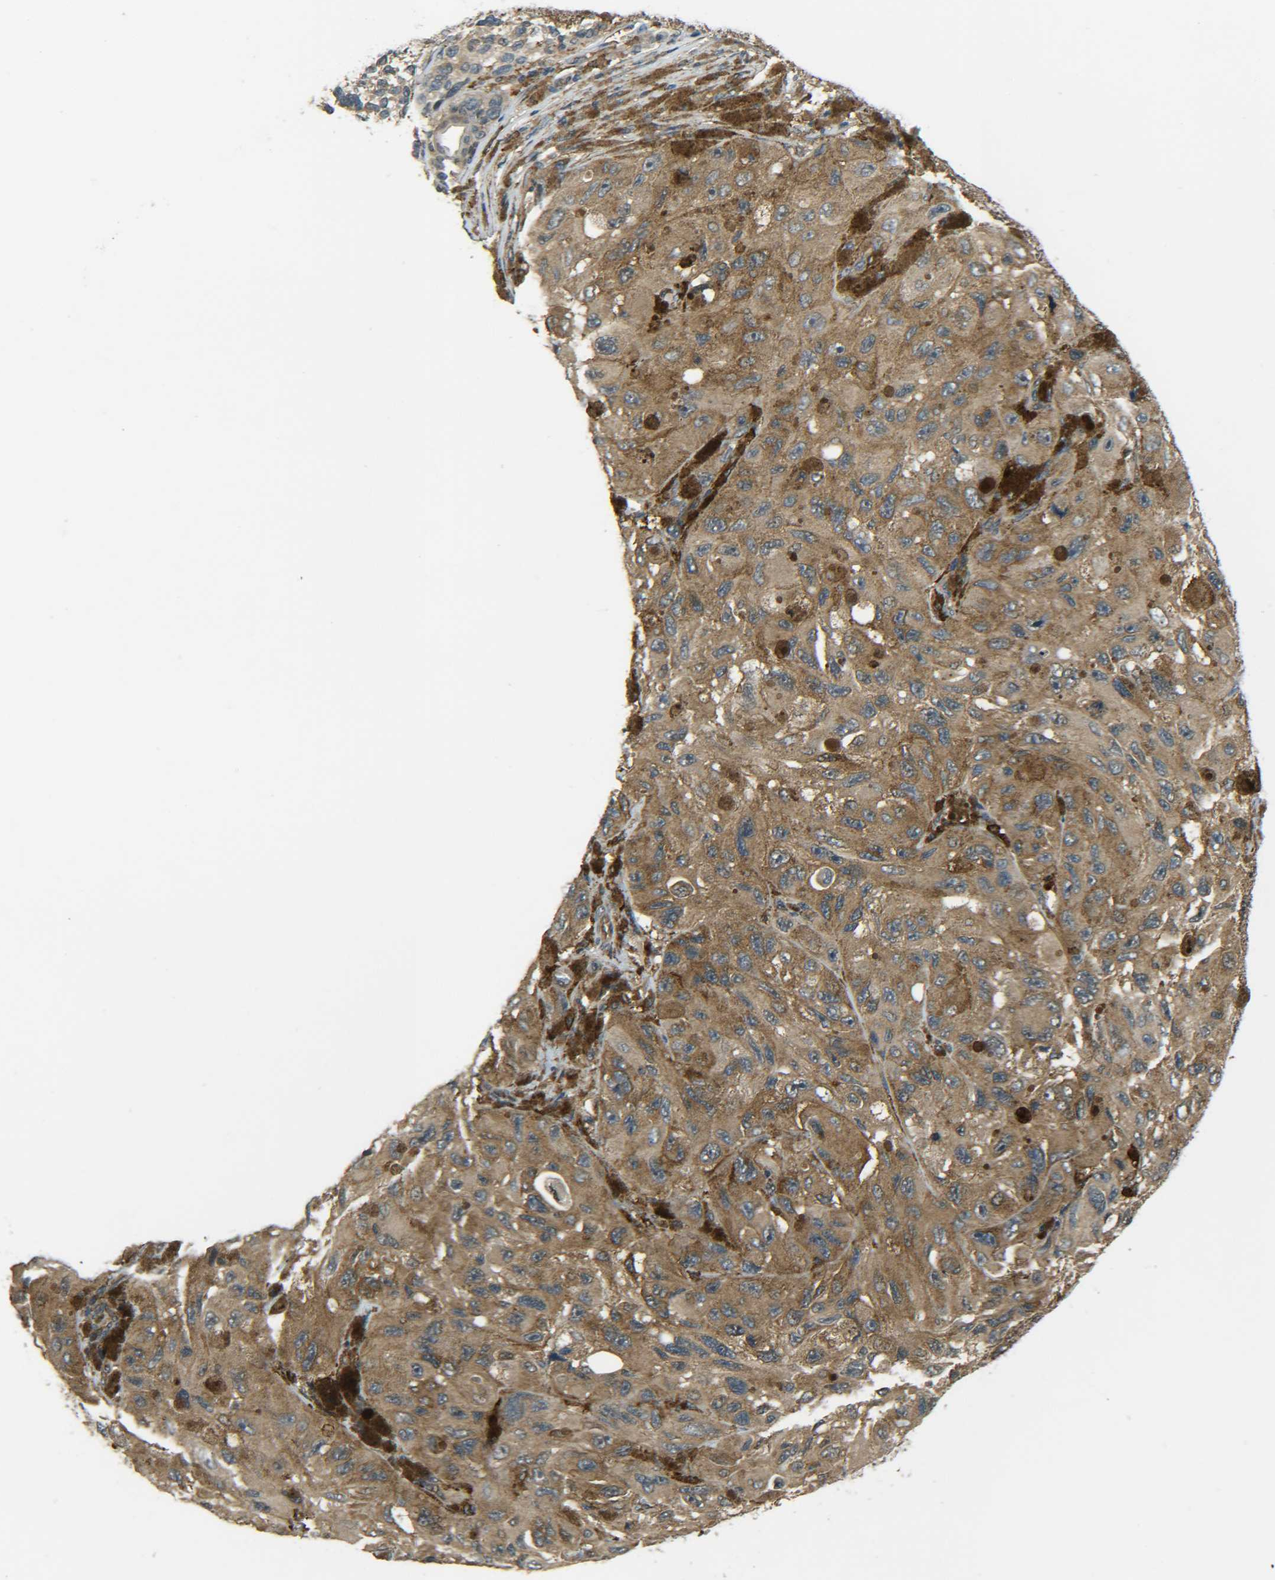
{"staining": {"intensity": "moderate", "quantity": ">75%", "location": "cytoplasmic/membranous"}, "tissue": "melanoma", "cell_type": "Tumor cells", "image_type": "cancer", "snomed": [{"axis": "morphology", "description": "Malignant melanoma, NOS"}, {"axis": "topography", "description": "Skin"}], "caption": "Brown immunohistochemical staining in melanoma exhibits moderate cytoplasmic/membranous staining in approximately >75% of tumor cells. (DAB (3,3'-diaminobenzidine) = brown stain, brightfield microscopy at high magnification).", "gene": "DAB2", "patient": {"sex": "female", "age": 73}}